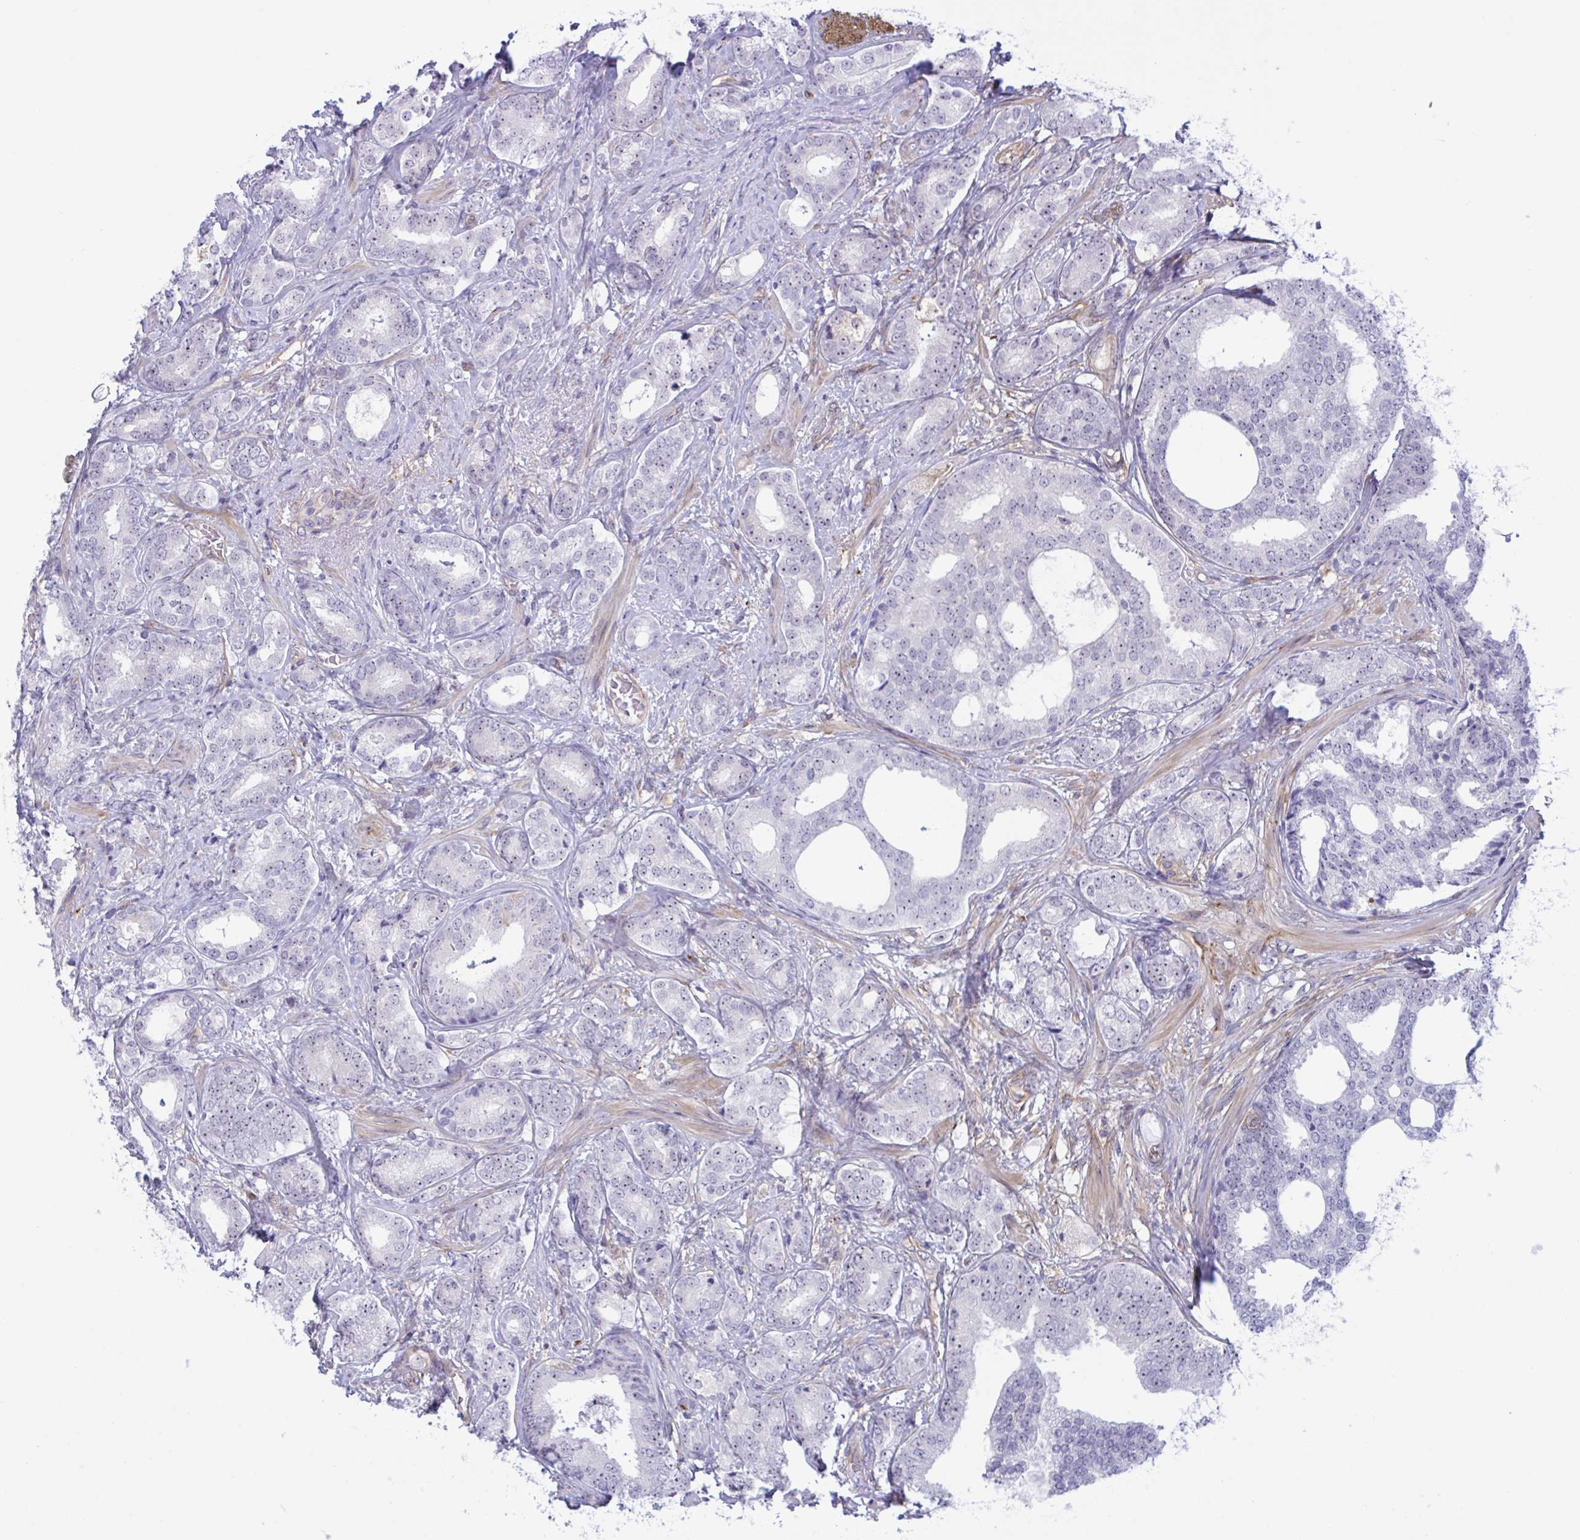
{"staining": {"intensity": "negative", "quantity": "none", "location": "none"}, "tissue": "prostate cancer", "cell_type": "Tumor cells", "image_type": "cancer", "snomed": [{"axis": "morphology", "description": "Adenocarcinoma, High grade"}, {"axis": "topography", "description": "Prostate"}], "caption": "DAB (3,3'-diaminobenzidine) immunohistochemical staining of prostate cancer displays no significant staining in tumor cells.", "gene": "PRRT4", "patient": {"sex": "male", "age": 62}}